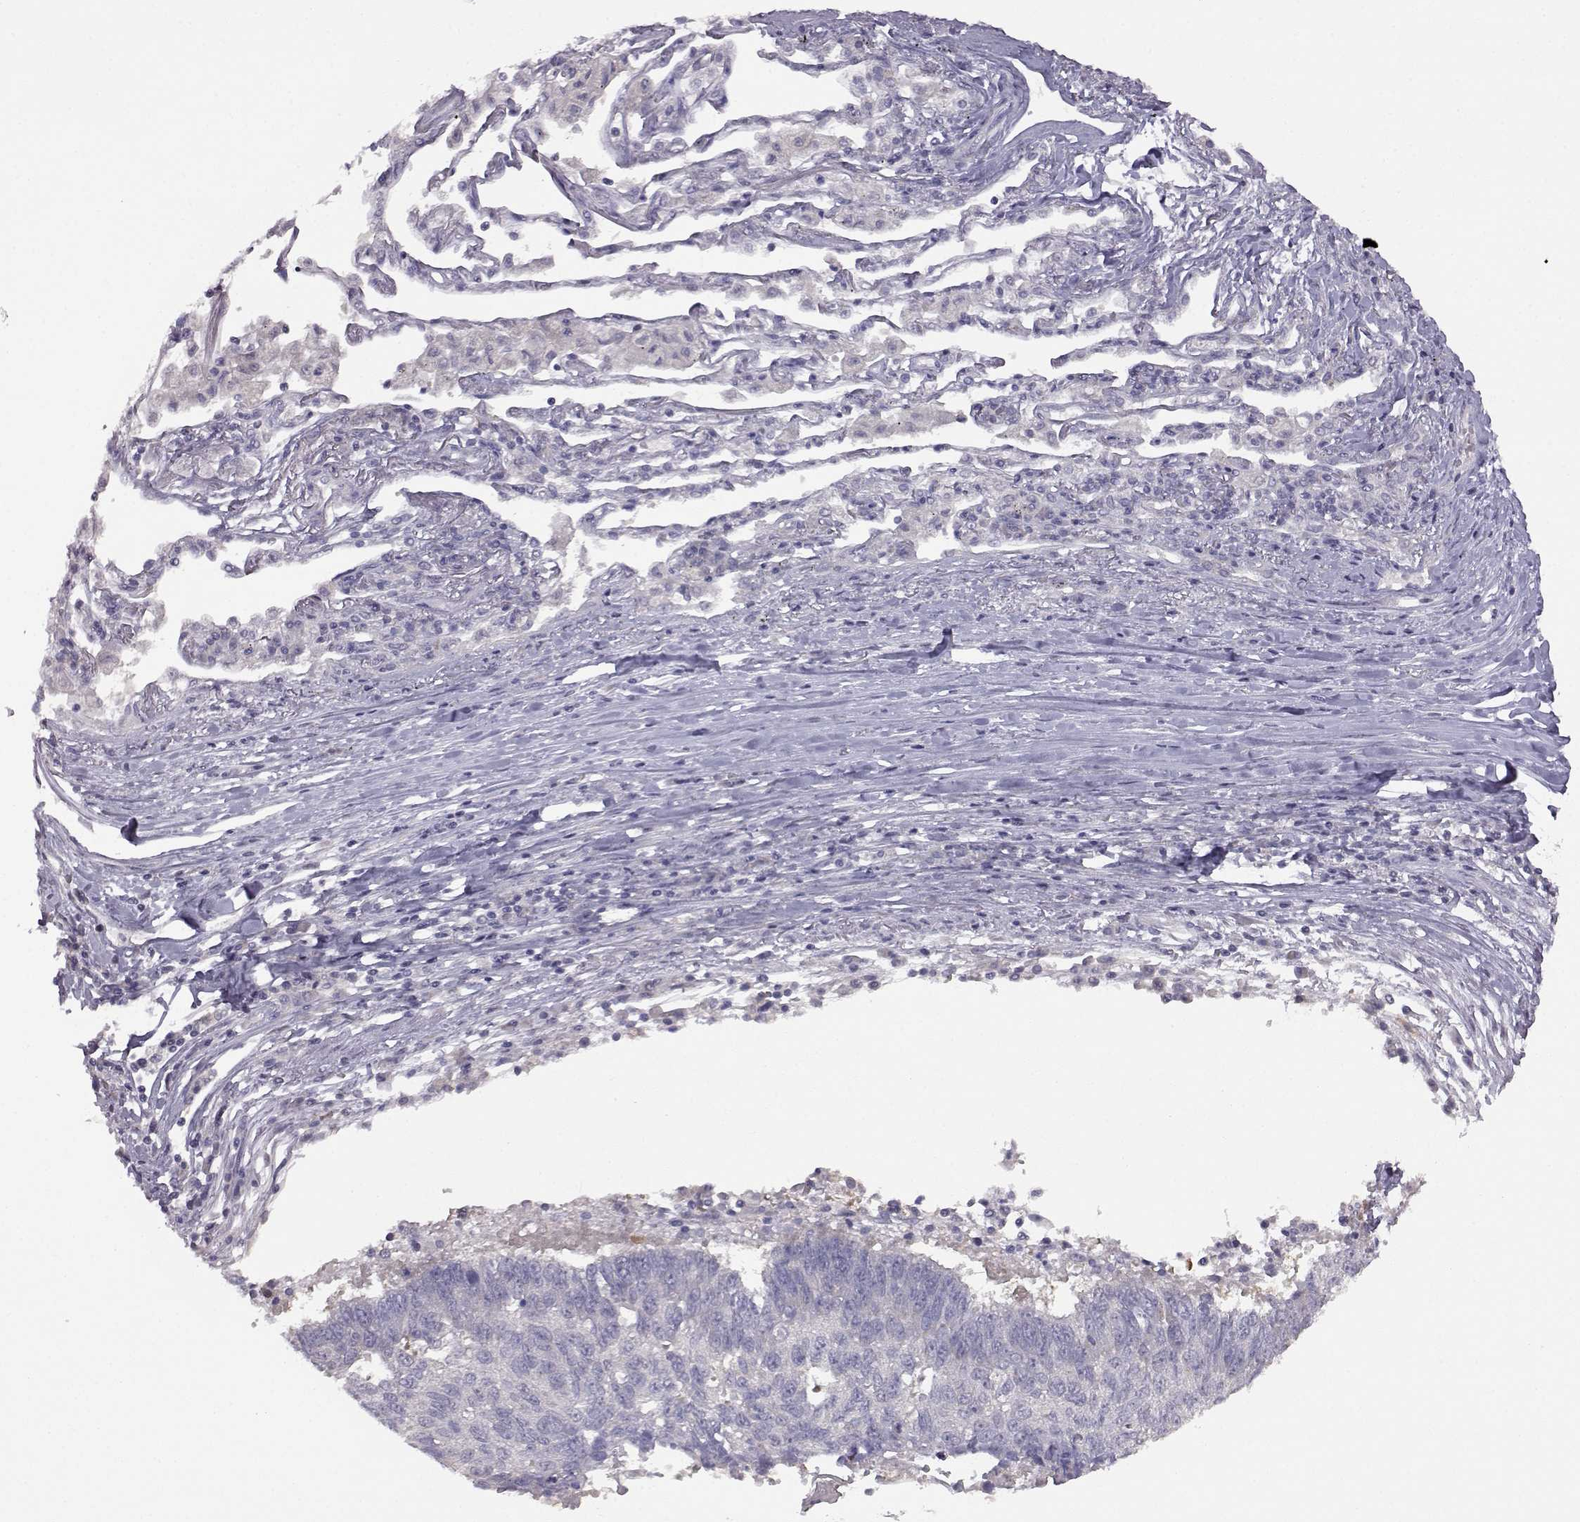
{"staining": {"intensity": "negative", "quantity": "none", "location": "none"}, "tissue": "lung cancer", "cell_type": "Tumor cells", "image_type": "cancer", "snomed": [{"axis": "morphology", "description": "Squamous cell carcinoma, NOS"}, {"axis": "topography", "description": "Lung"}], "caption": "IHC micrograph of neoplastic tissue: lung cancer stained with DAB displays no significant protein positivity in tumor cells.", "gene": "VGF", "patient": {"sex": "male", "age": 73}}